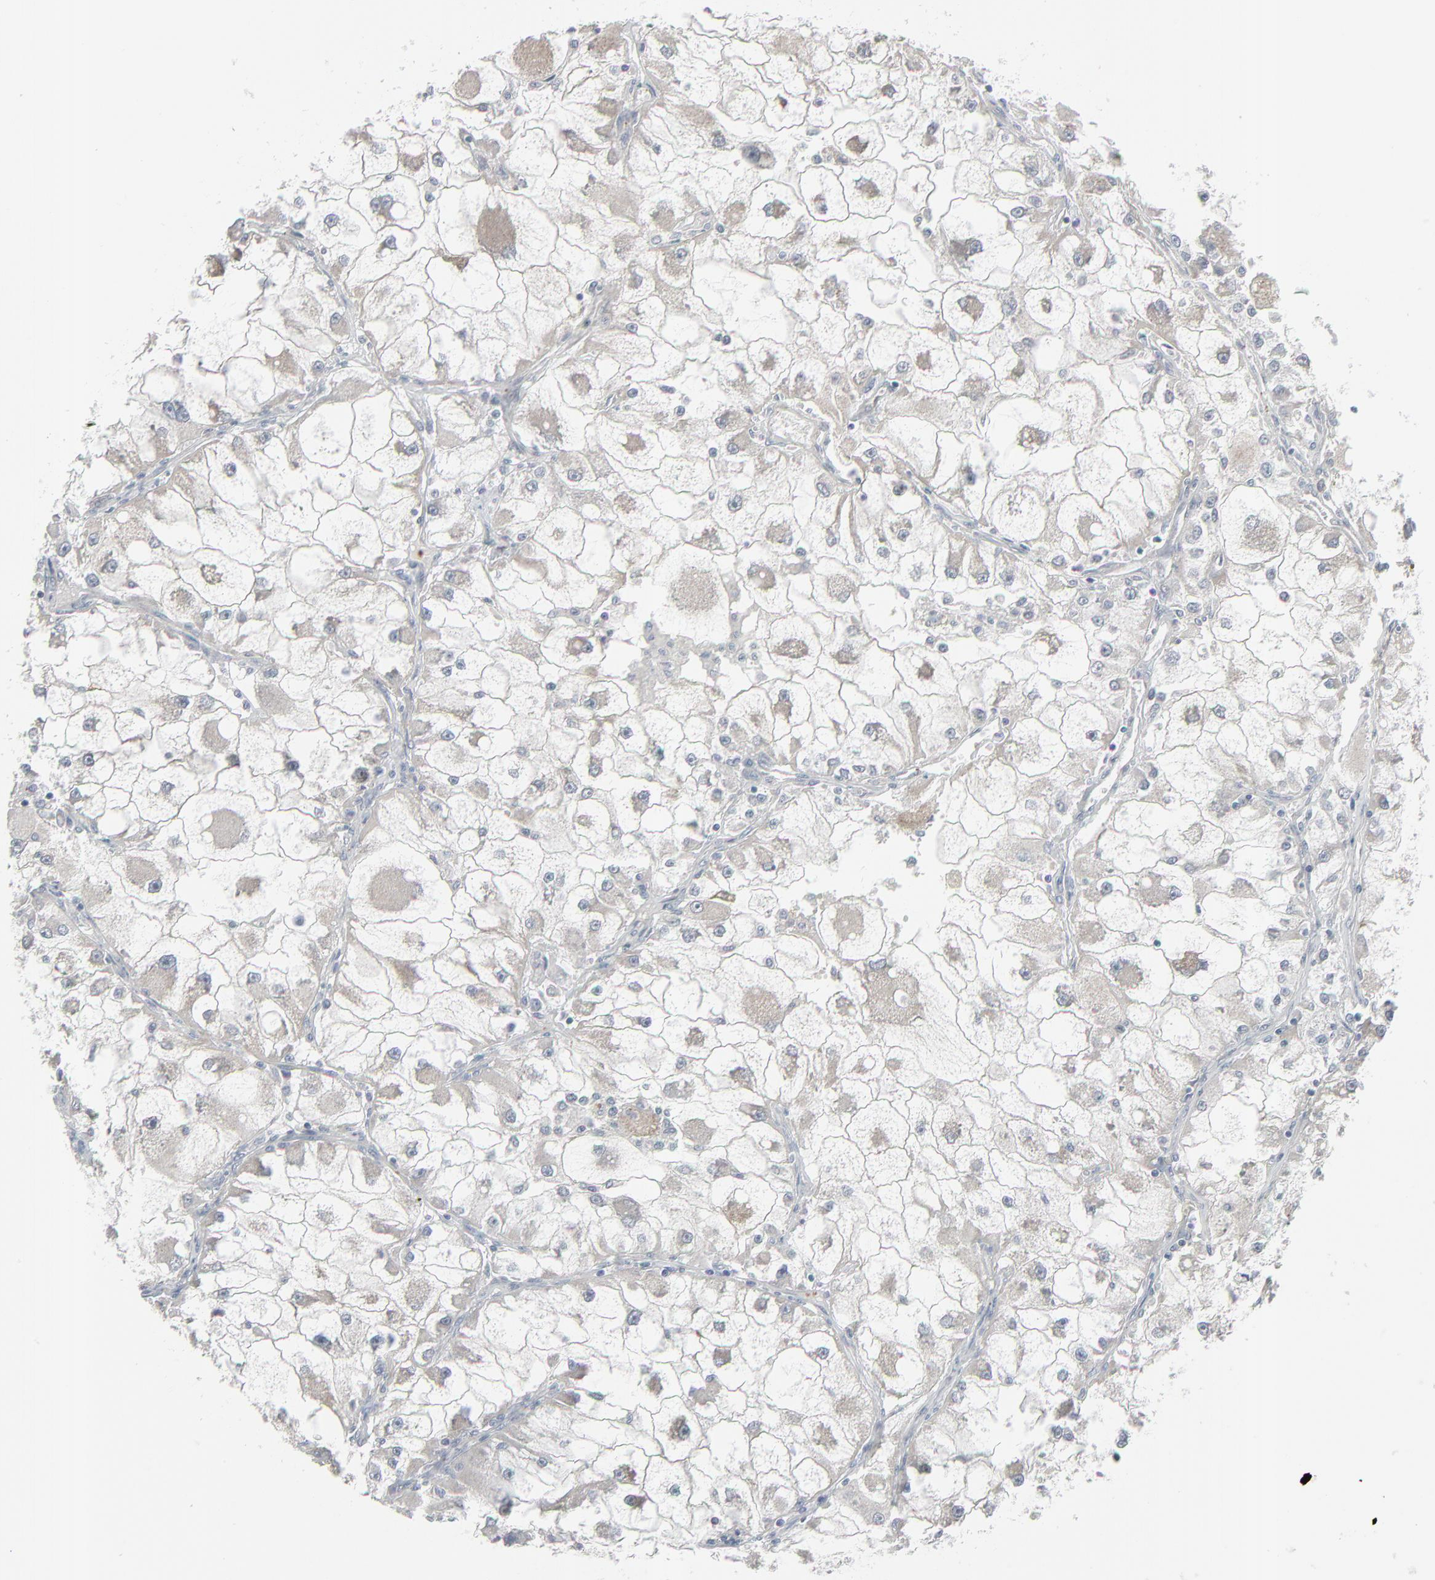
{"staining": {"intensity": "negative", "quantity": "none", "location": "none"}, "tissue": "renal cancer", "cell_type": "Tumor cells", "image_type": "cancer", "snomed": [{"axis": "morphology", "description": "Adenocarcinoma, NOS"}, {"axis": "topography", "description": "Kidney"}], "caption": "Tumor cells are negative for brown protein staining in renal cancer.", "gene": "NEUROD1", "patient": {"sex": "female", "age": 73}}